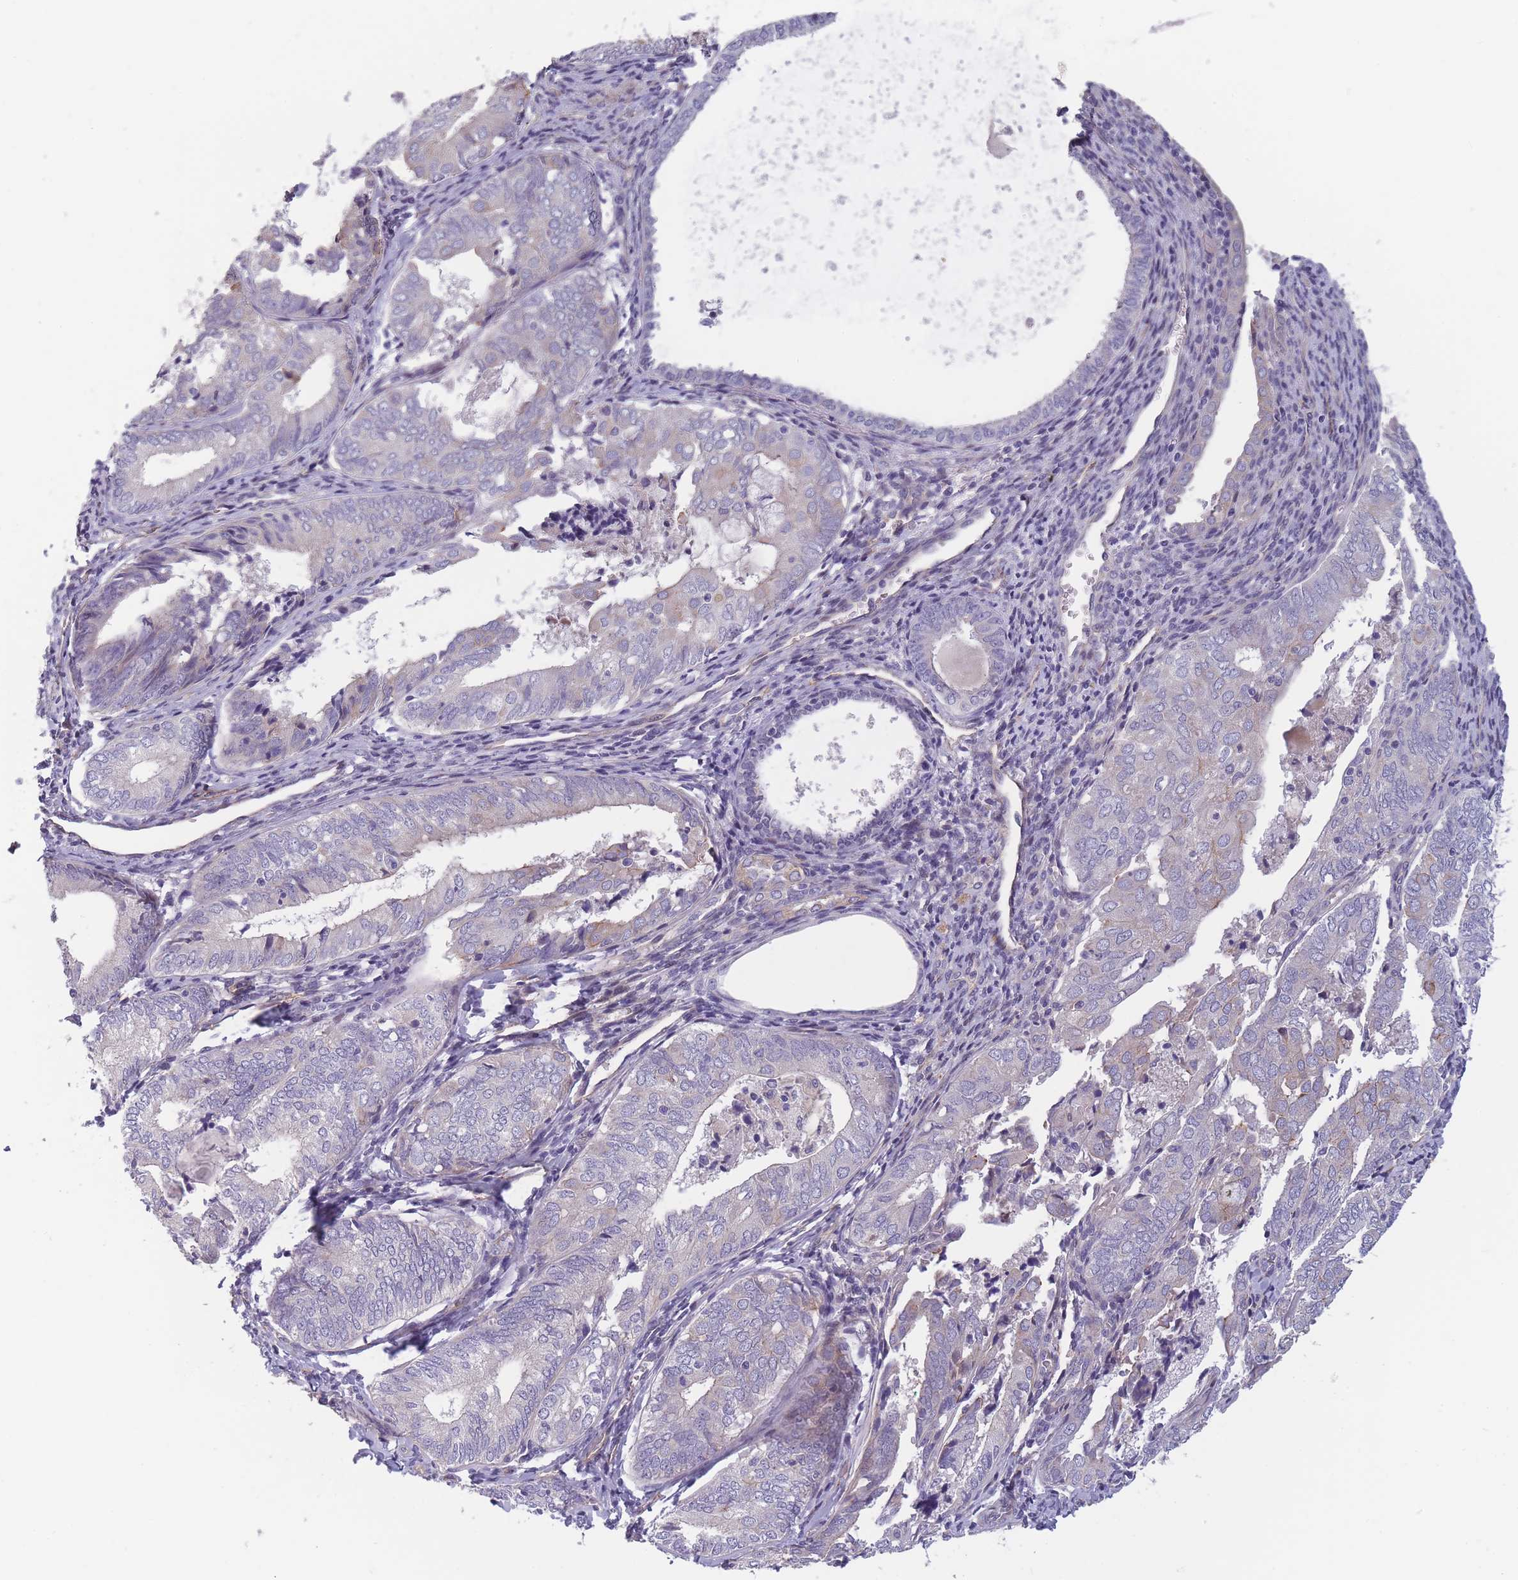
{"staining": {"intensity": "weak", "quantity": "<25%", "location": "cytoplasmic/membranous"}, "tissue": "endometrial cancer", "cell_type": "Tumor cells", "image_type": "cancer", "snomed": [{"axis": "morphology", "description": "Adenocarcinoma, NOS"}, {"axis": "topography", "description": "Endometrium"}], "caption": "This is a photomicrograph of IHC staining of endometrial adenocarcinoma, which shows no expression in tumor cells. (DAB (3,3'-diaminobenzidine) immunohistochemistry, high magnification).", "gene": "FAM83F", "patient": {"sex": "female", "age": 87}}